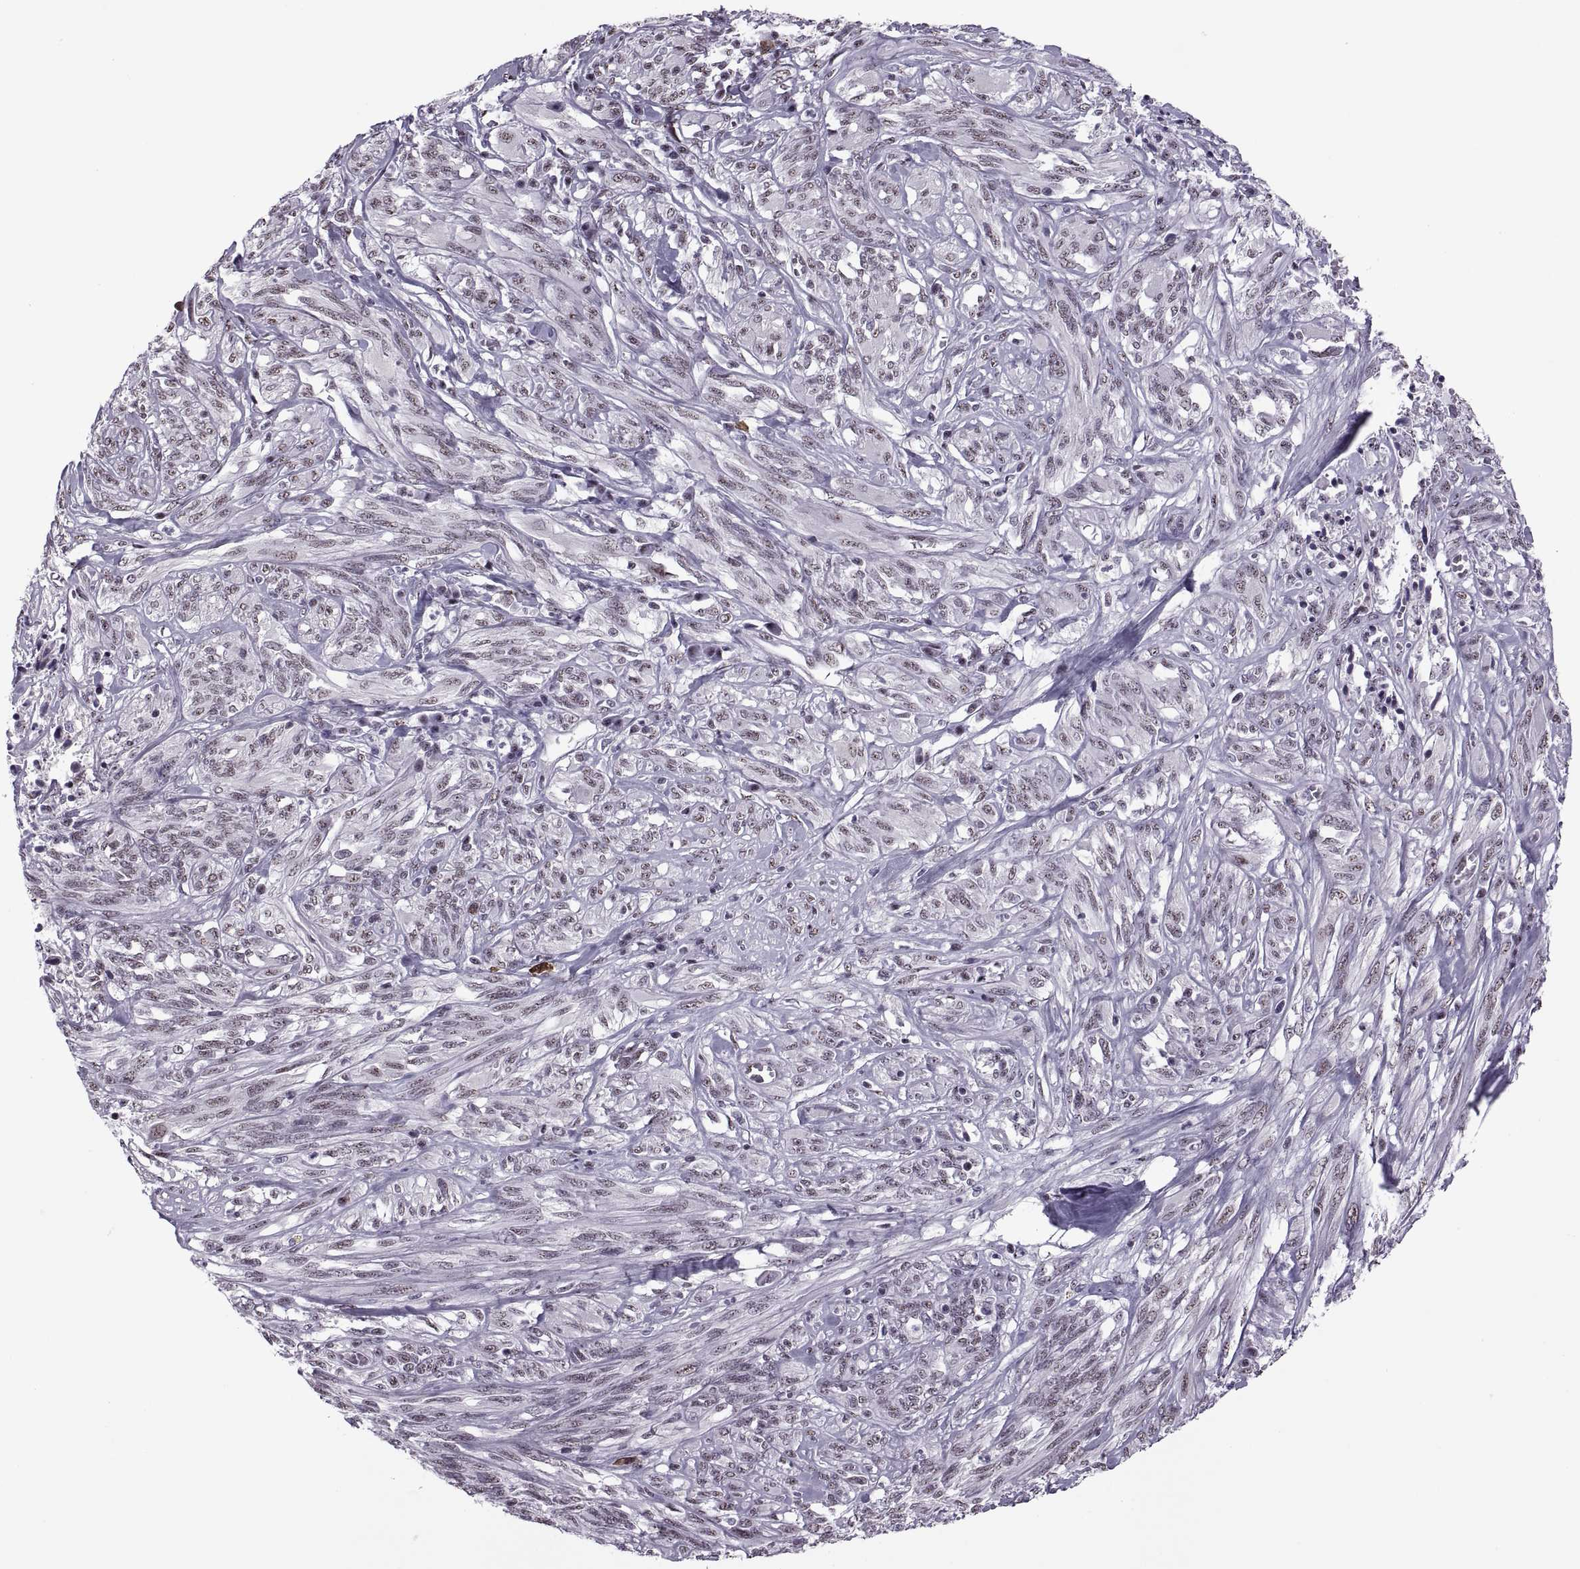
{"staining": {"intensity": "weak", "quantity": "25%-75%", "location": "nuclear"}, "tissue": "melanoma", "cell_type": "Tumor cells", "image_type": "cancer", "snomed": [{"axis": "morphology", "description": "Malignant melanoma, NOS"}, {"axis": "topography", "description": "Skin"}], "caption": "The immunohistochemical stain shows weak nuclear expression in tumor cells of malignant melanoma tissue.", "gene": "MAGEA4", "patient": {"sex": "female", "age": 91}}